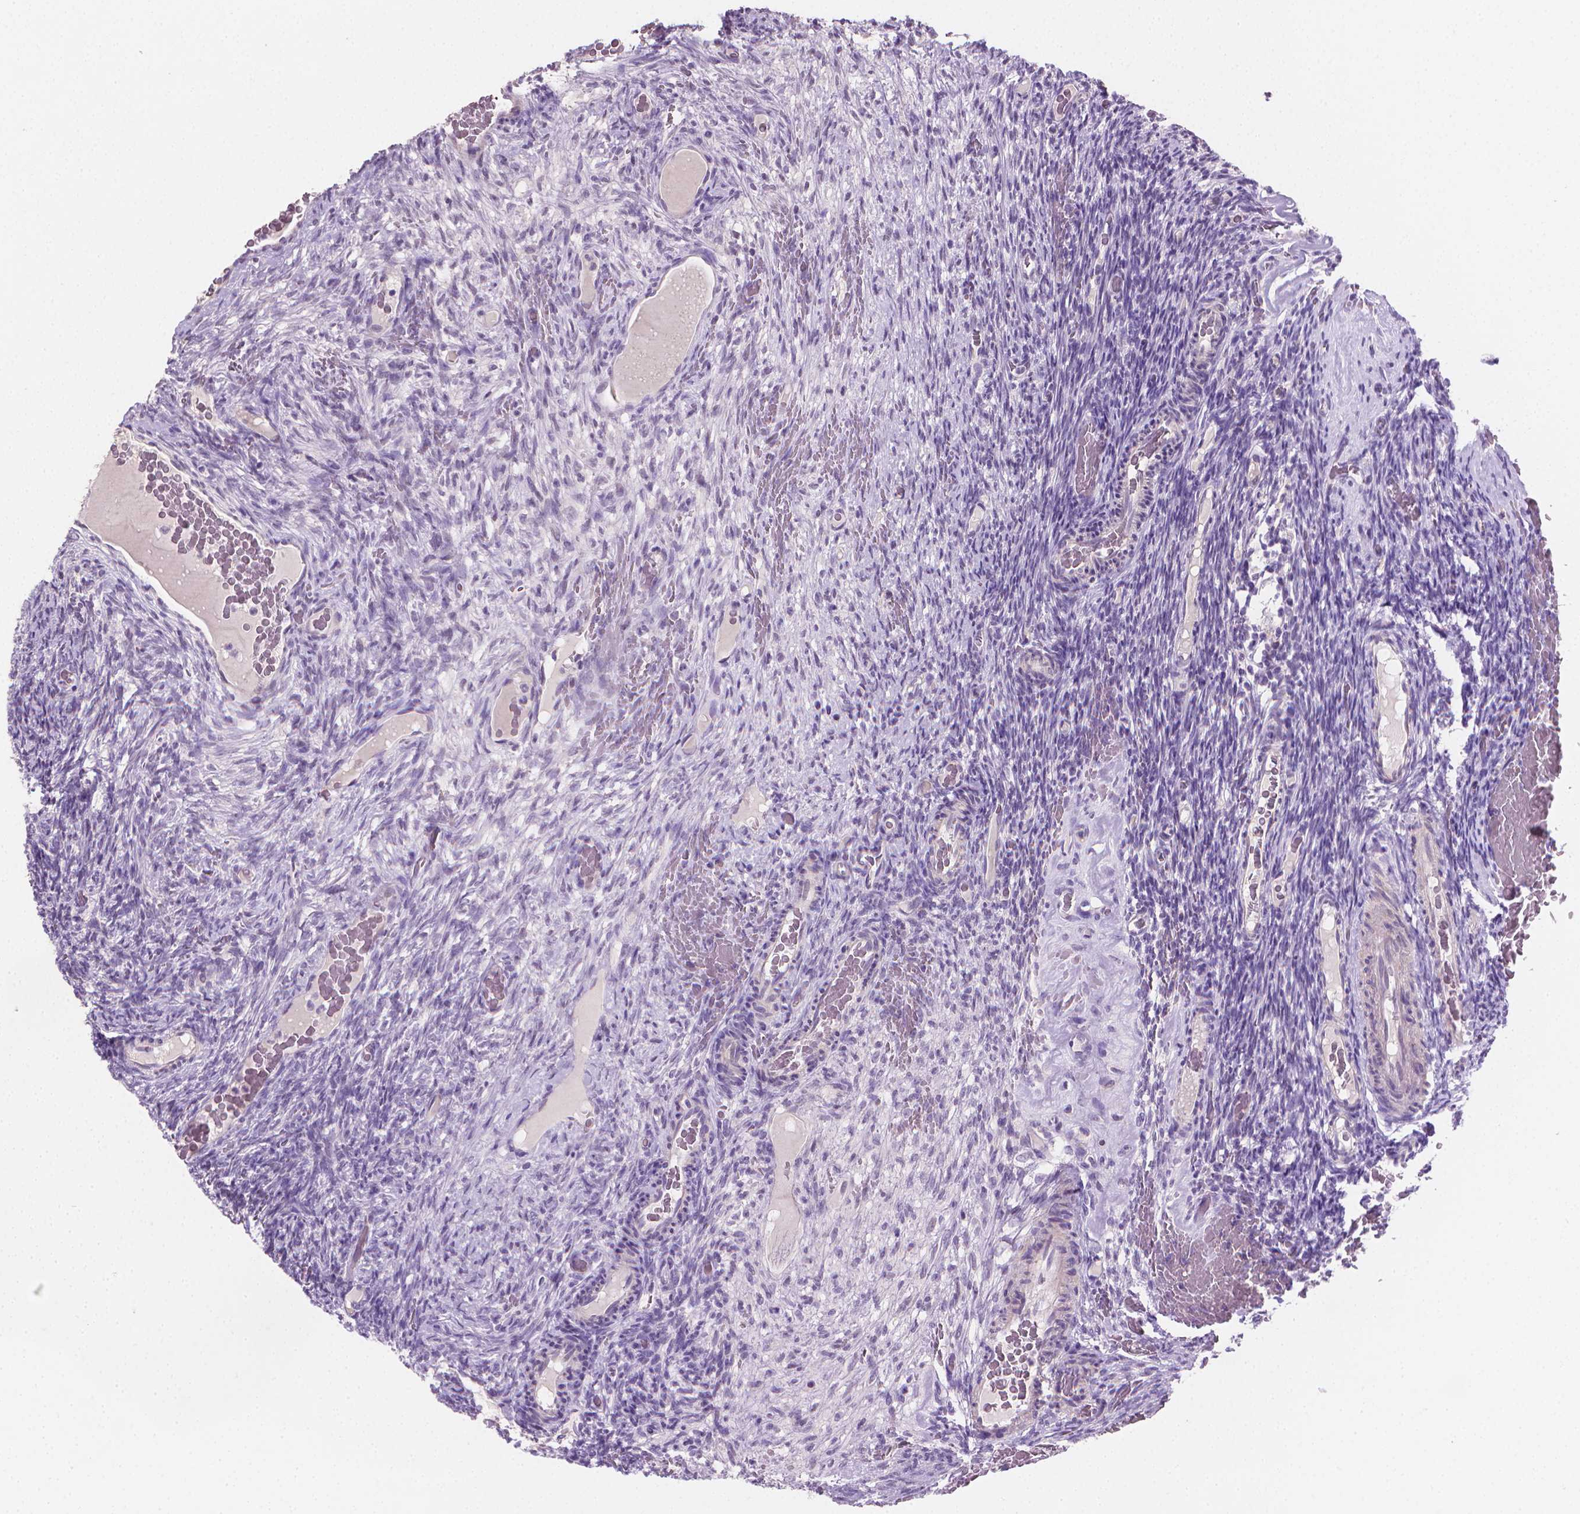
{"staining": {"intensity": "negative", "quantity": "none", "location": "none"}, "tissue": "ovary", "cell_type": "Ovarian stroma cells", "image_type": "normal", "snomed": [{"axis": "morphology", "description": "Normal tissue, NOS"}, {"axis": "topography", "description": "Ovary"}], "caption": "High power microscopy micrograph of an IHC micrograph of benign ovary, revealing no significant positivity in ovarian stroma cells.", "gene": "CLXN", "patient": {"sex": "female", "age": 34}}